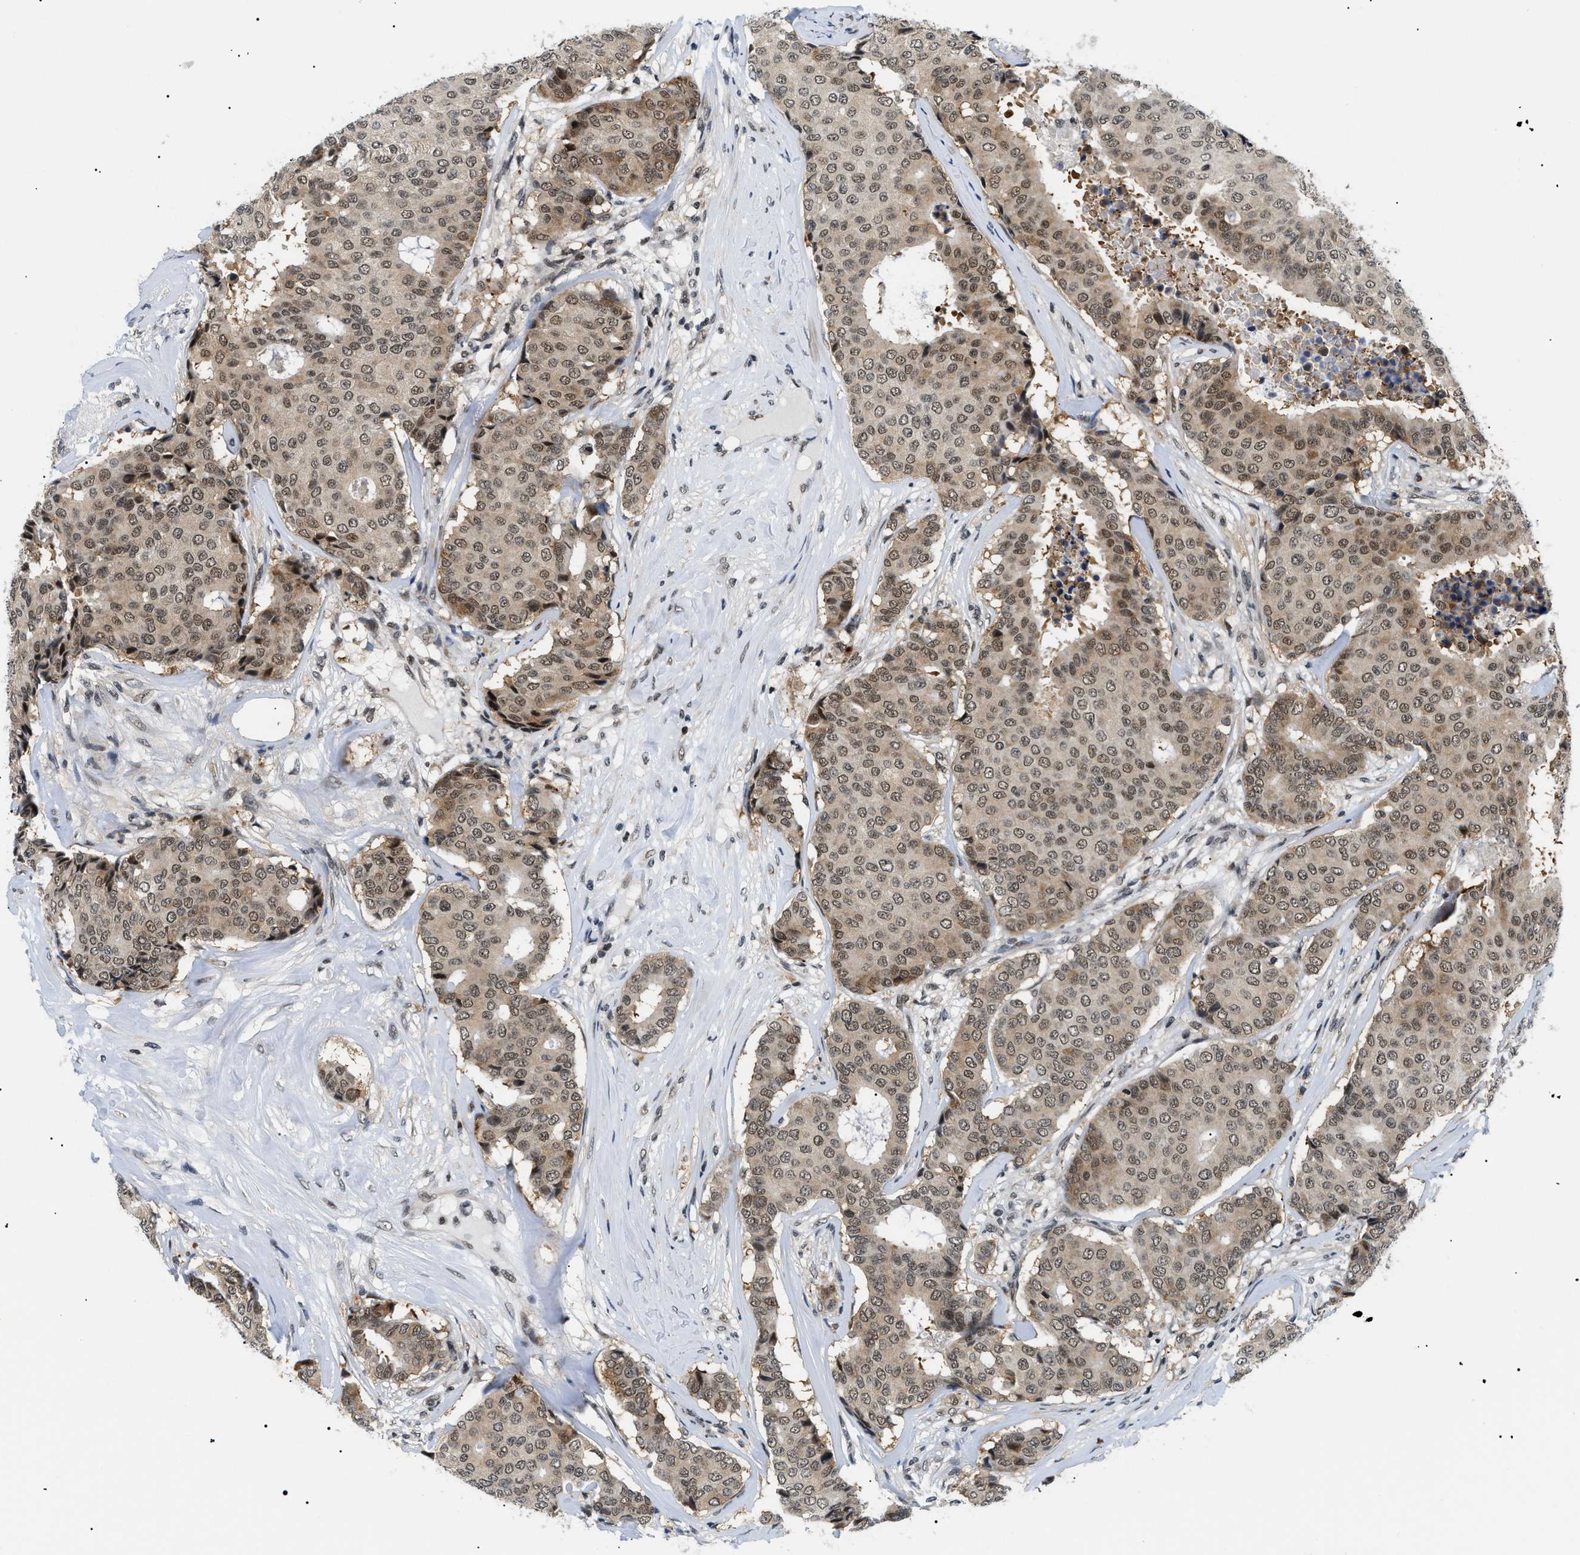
{"staining": {"intensity": "moderate", "quantity": ">75%", "location": "cytoplasmic/membranous,nuclear"}, "tissue": "breast cancer", "cell_type": "Tumor cells", "image_type": "cancer", "snomed": [{"axis": "morphology", "description": "Duct carcinoma"}, {"axis": "topography", "description": "Breast"}], "caption": "IHC (DAB (3,3'-diaminobenzidine)) staining of breast cancer (invasive ductal carcinoma) reveals moderate cytoplasmic/membranous and nuclear protein expression in approximately >75% of tumor cells. The staining was performed using DAB to visualize the protein expression in brown, while the nuclei were stained in blue with hematoxylin (Magnification: 20x).", "gene": "RBM15", "patient": {"sex": "female", "age": 75}}